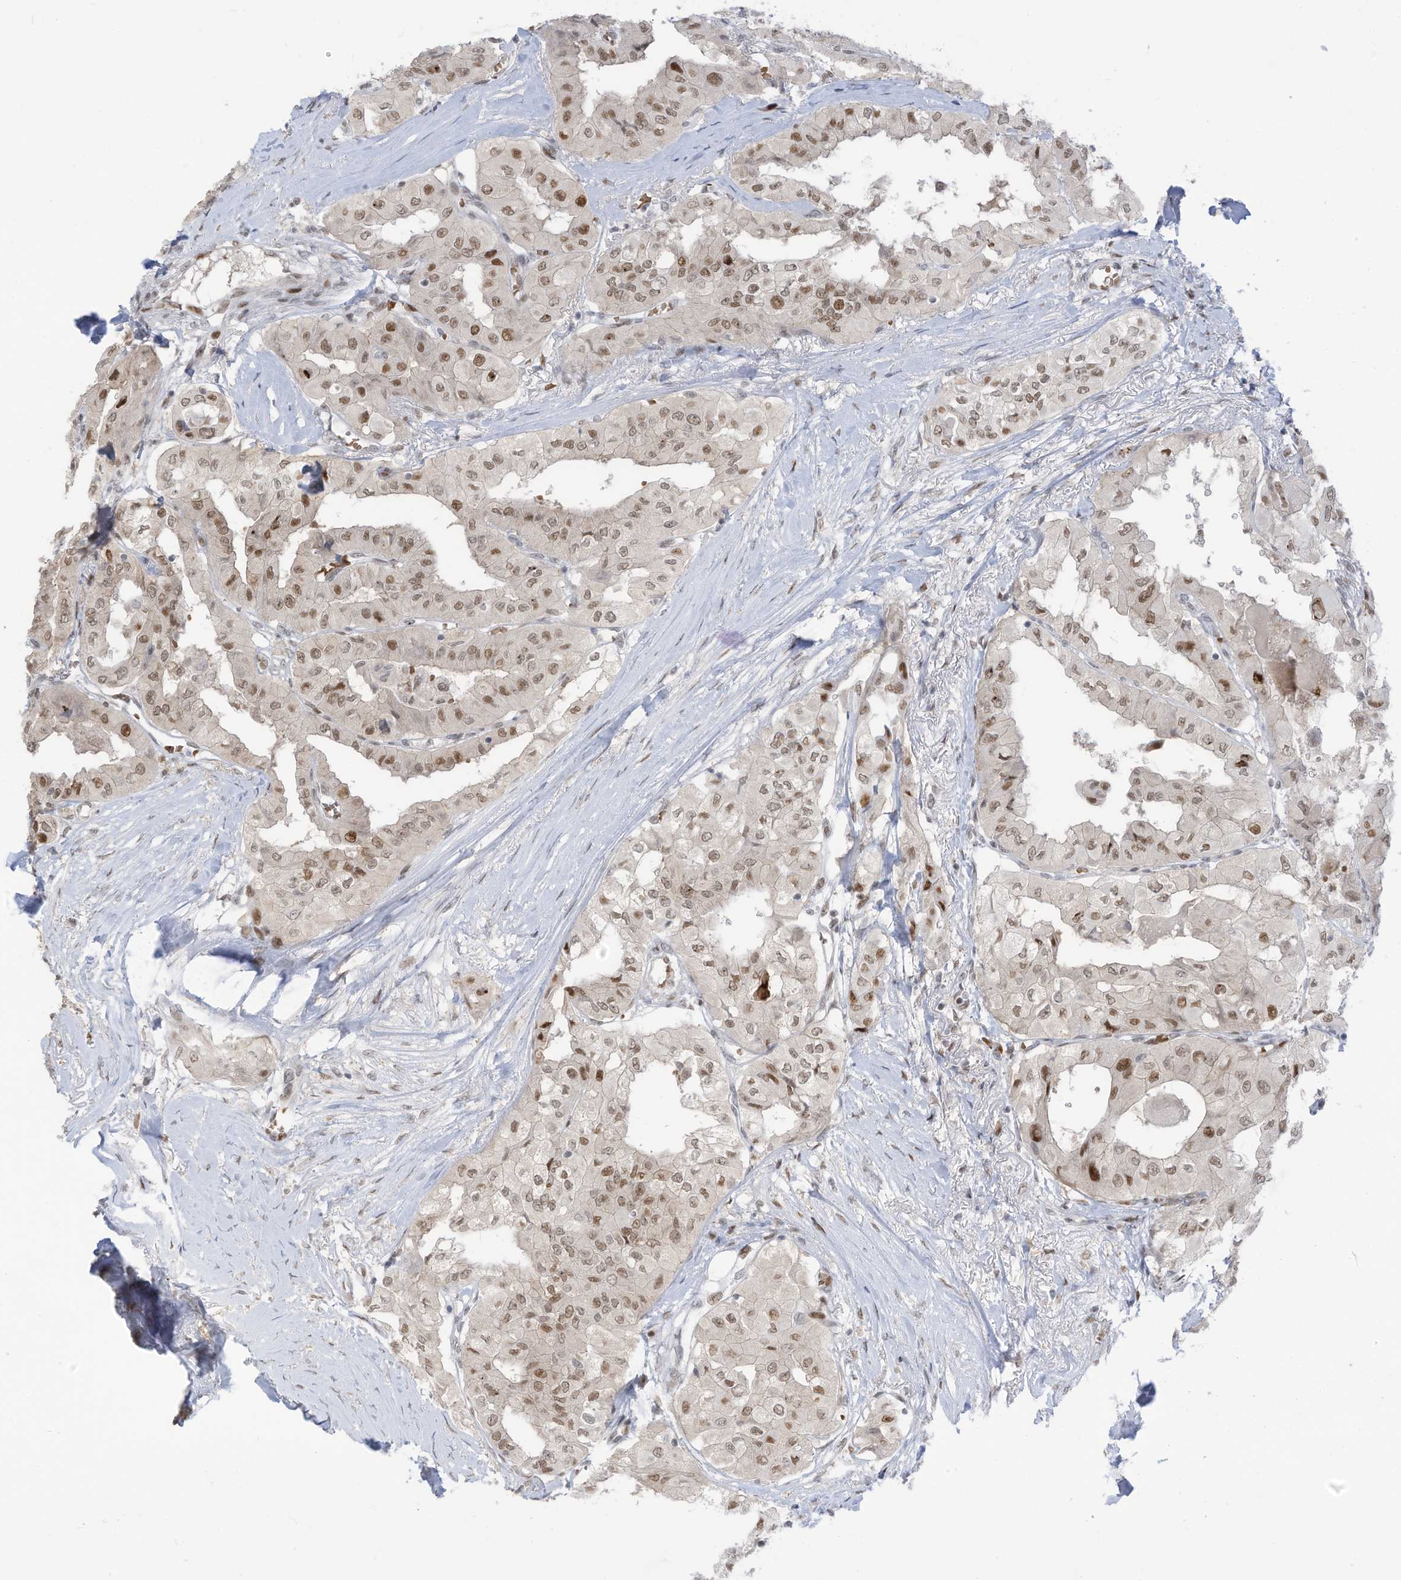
{"staining": {"intensity": "moderate", "quantity": "25%-75%", "location": "nuclear"}, "tissue": "thyroid cancer", "cell_type": "Tumor cells", "image_type": "cancer", "snomed": [{"axis": "morphology", "description": "Papillary adenocarcinoma, NOS"}, {"axis": "topography", "description": "Thyroid gland"}], "caption": "DAB (3,3'-diaminobenzidine) immunohistochemical staining of thyroid cancer (papillary adenocarcinoma) demonstrates moderate nuclear protein staining in approximately 25%-75% of tumor cells. (DAB IHC with brightfield microscopy, high magnification).", "gene": "ZCWPW2", "patient": {"sex": "female", "age": 59}}